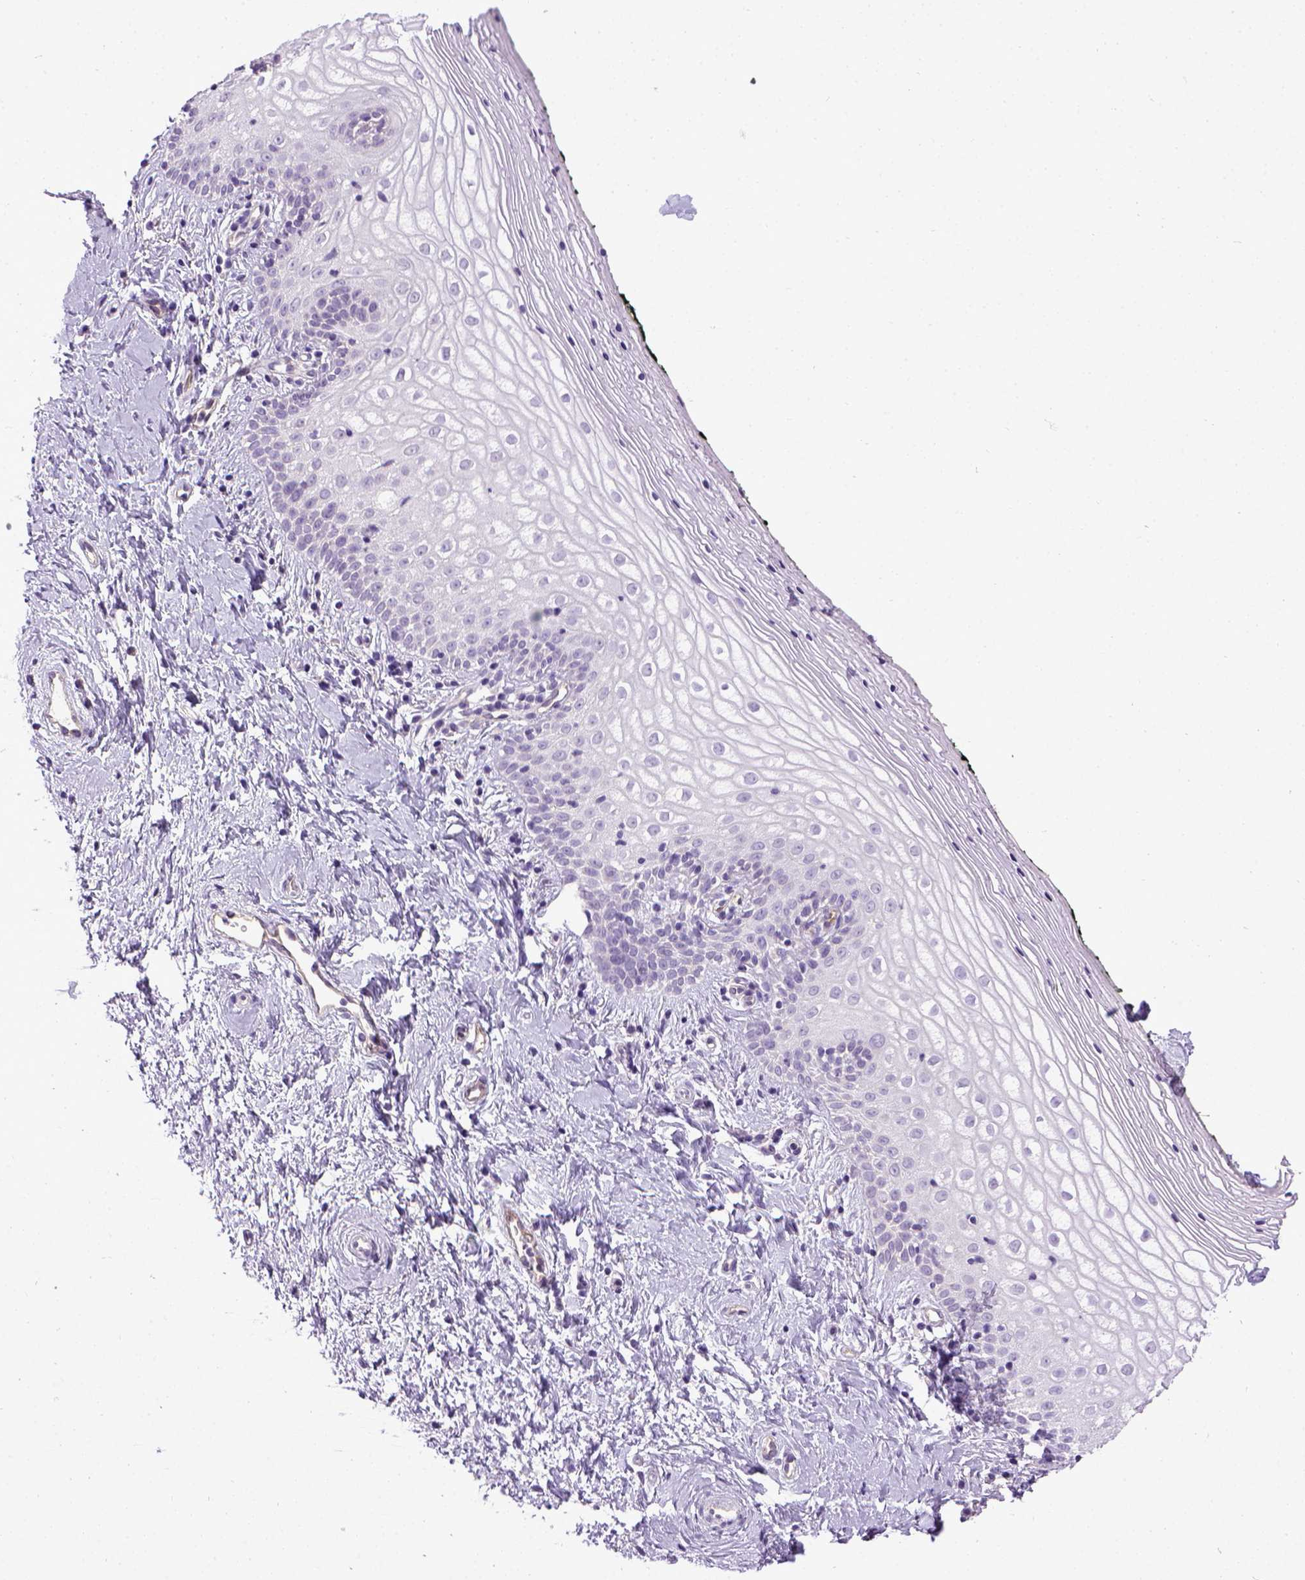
{"staining": {"intensity": "negative", "quantity": "none", "location": "none"}, "tissue": "vagina", "cell_type": "Squamous epithelial cells", "image_type": "normal", "snomed": [{"axis": "morphology", "description": "Normal tissue, NOS"}, {"axis": "topography", "description": "Vagina"}], "caption": "Immunohistochemical staining of benign vagina demonstrates no significant staining in squamous epithelial cells.", "gene": "ENG", "patient": {"sex": "female", "age": 47}}